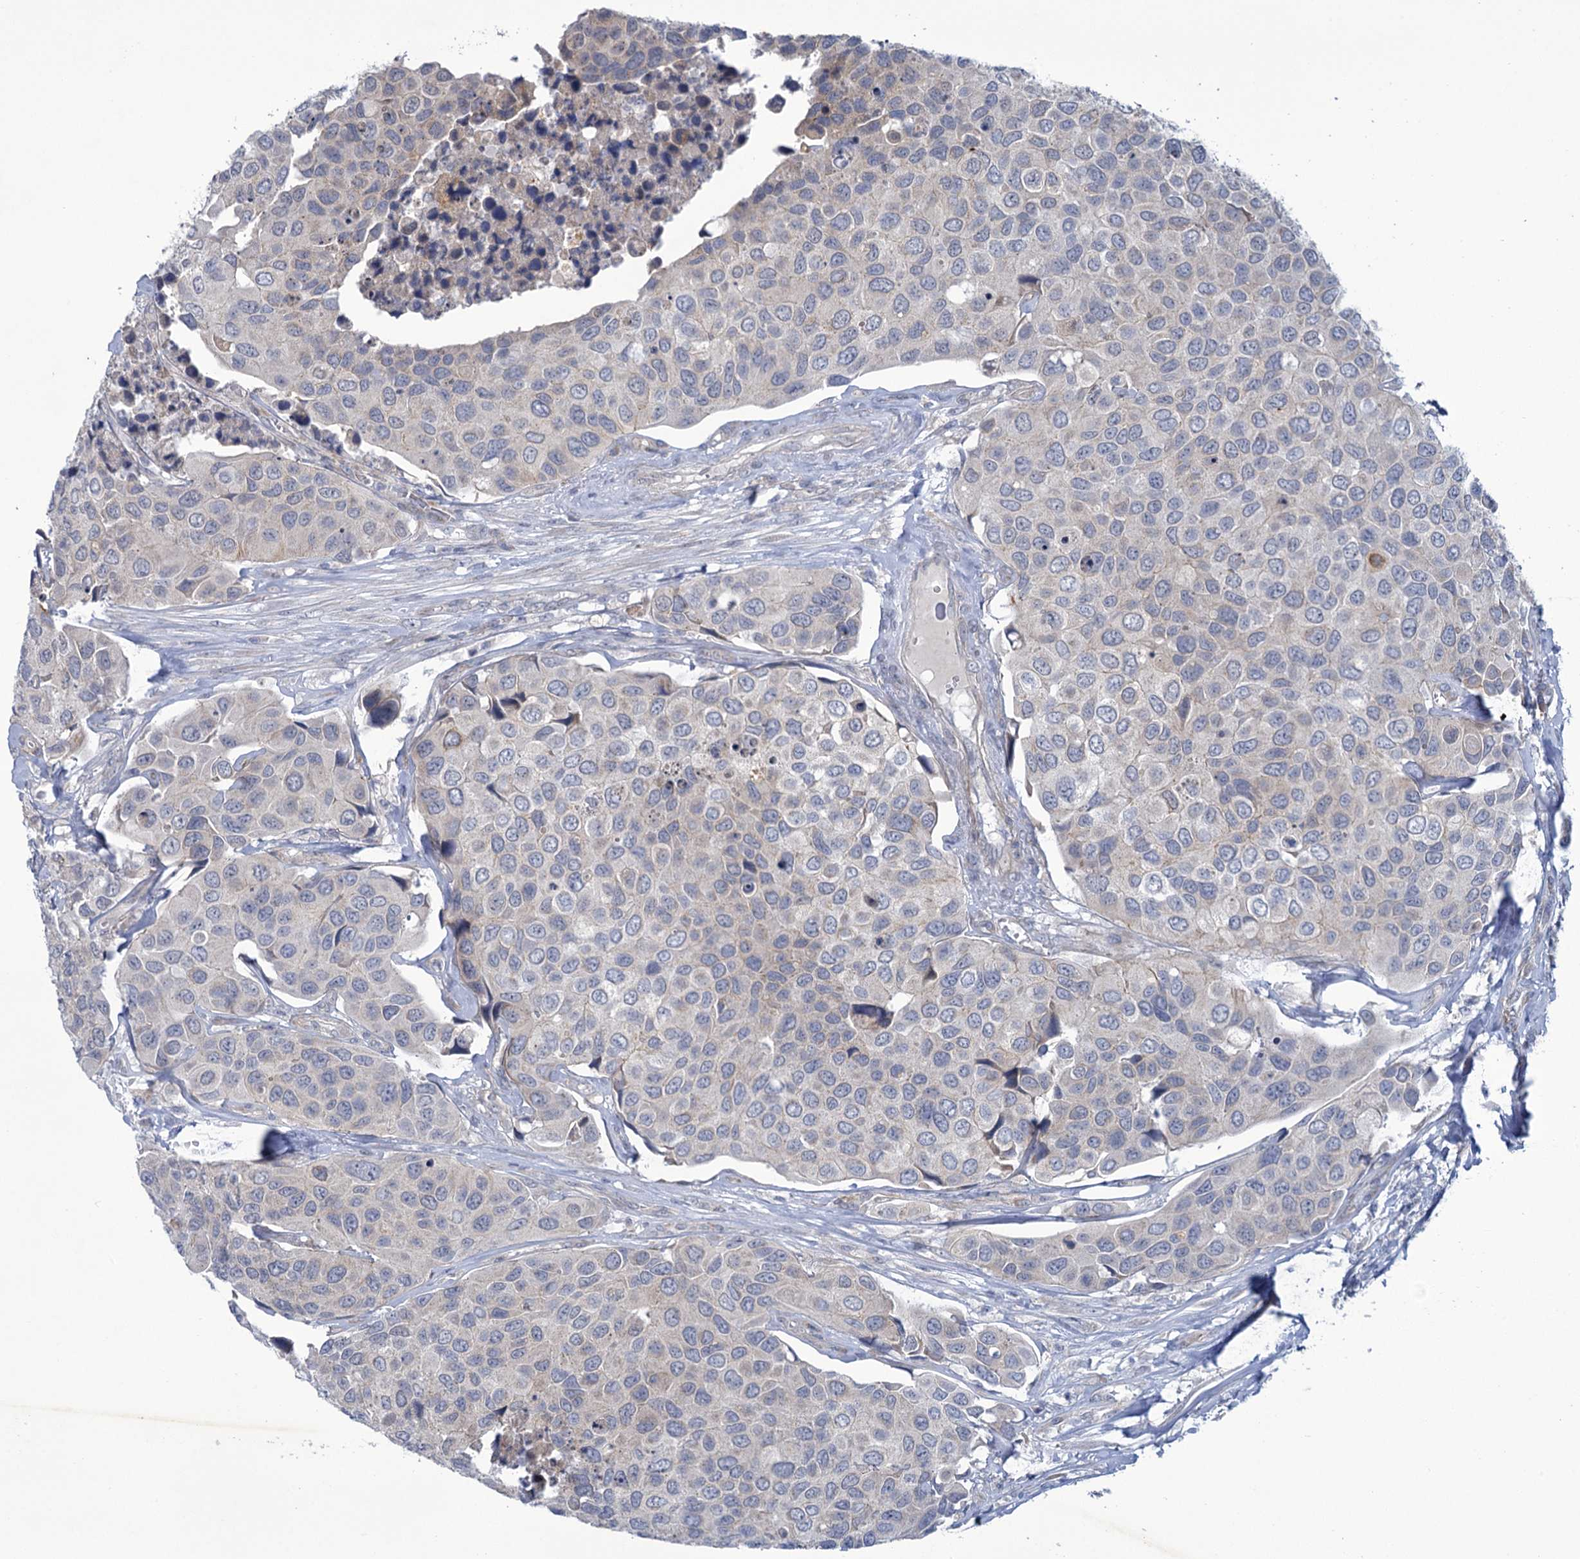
{"staining": {"intensity": "negative", "quantity": "none", "location": "none"}, "tissue": "urothelial cancer", "cell_type": "Tumor cells", "image_type": "cancer", "snomed": [{"axis": "morphology", "description": "Urothelial carcinoma, High grade"}, {"axis": "topography", "description": "Urinary bladder"}], "caption": "A high-resolution micrograph shows immunohistochemistry (IHC) staining of urothelial cancer, which exhibits no significant staining in tumor cells.", "gene": "MBLAC2", "patient": {"sex": "male", "age": 74}}